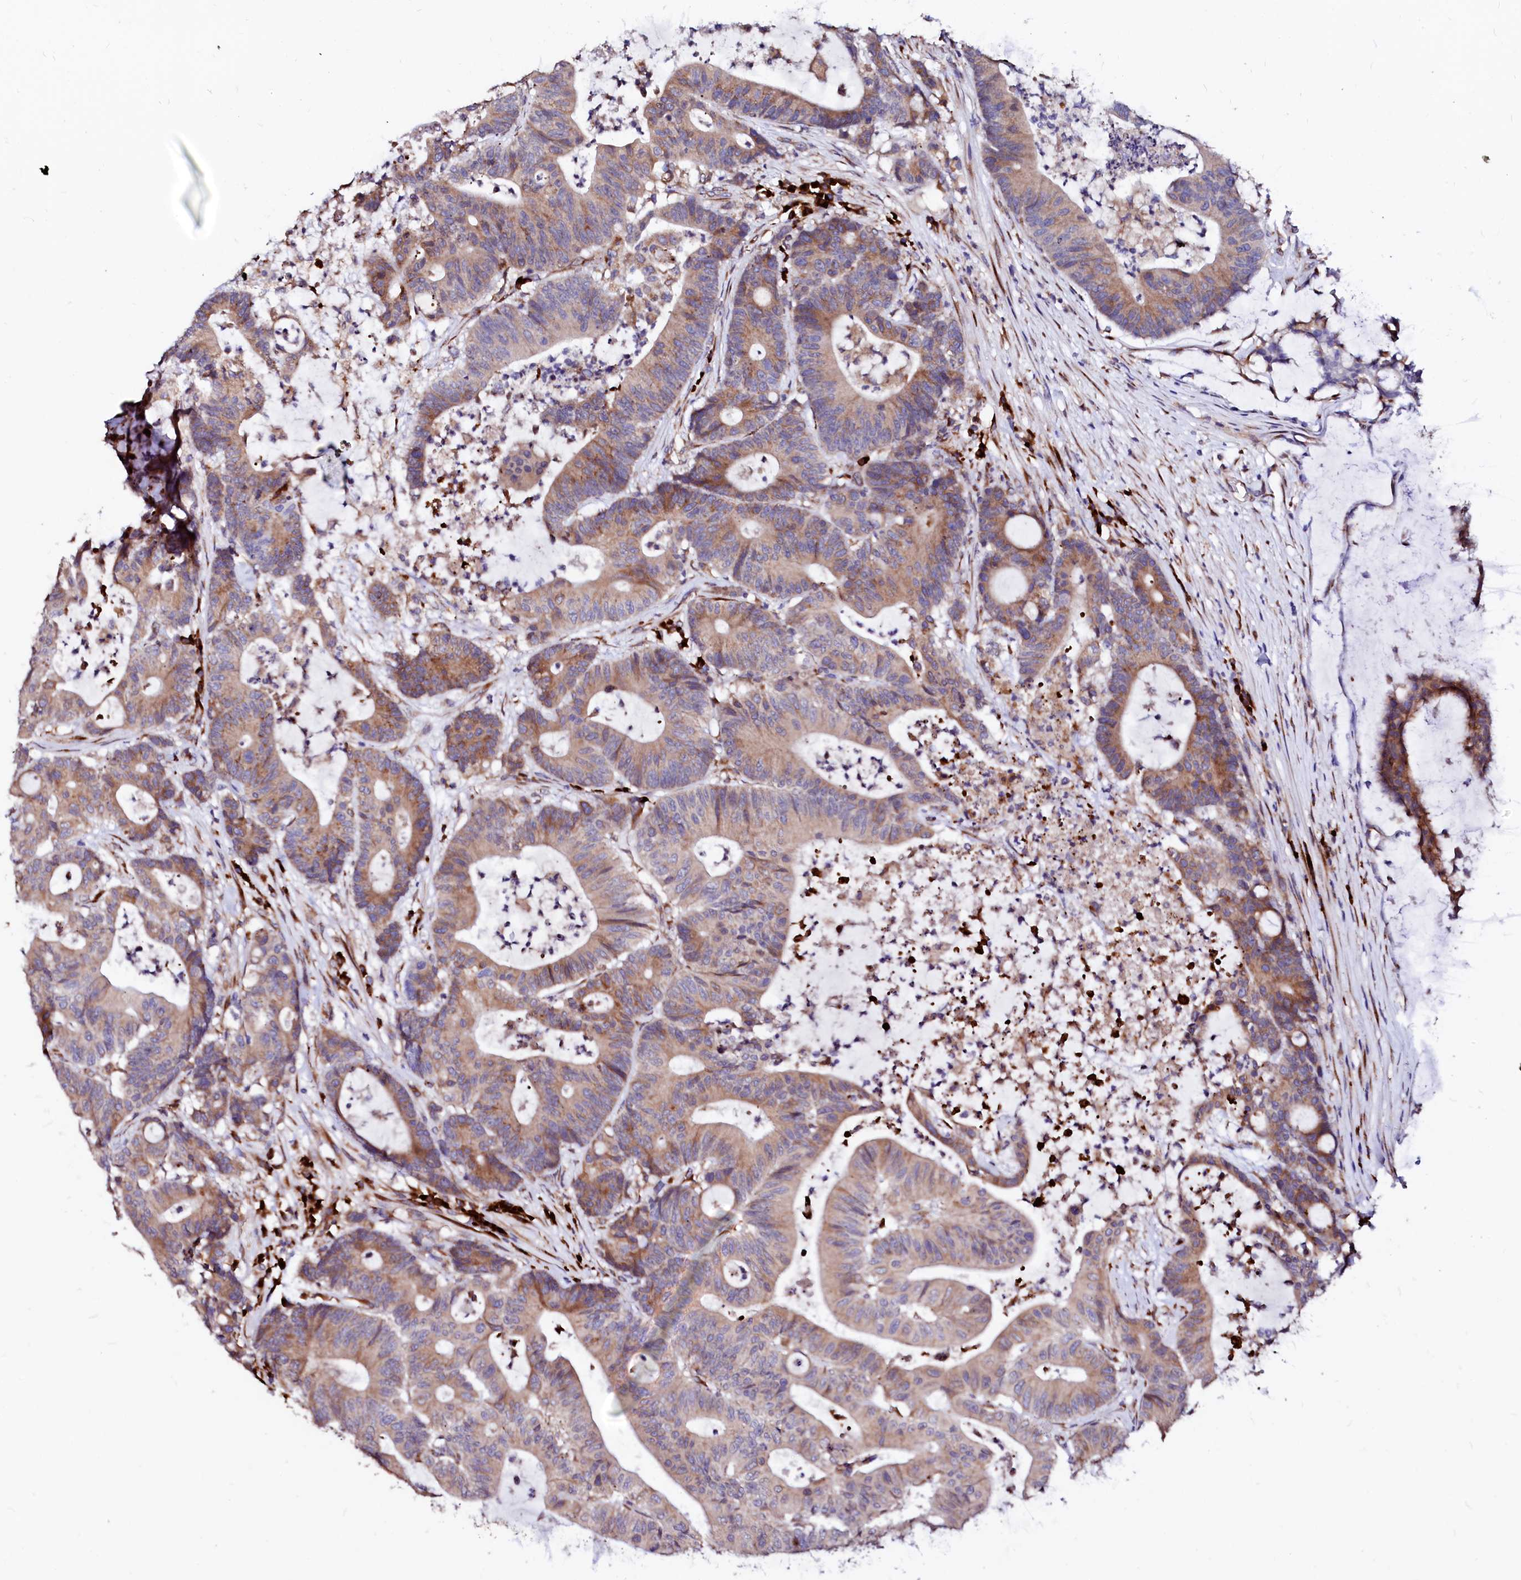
{"staining": {"intensity": "moderate", "quantity": "<25%", "location": "cytoplasmic/membranous"}, "tissue": "colorectal cancer", "cell_type": "Tumor cells", "image_type": "cancer", "snomed": [{"axis": "morphology", "description": "Adenocarcinoma, NOS"}, {"axis": "topography", "description": "Colon"}], "caption": "Moderate cytoplasmic/membranous protein staining is present in about <25% of tumor cells in colorectal adenocarcinoma.", "gene": "LMAN1", "patient": {"sex": "female", "age": 84}}